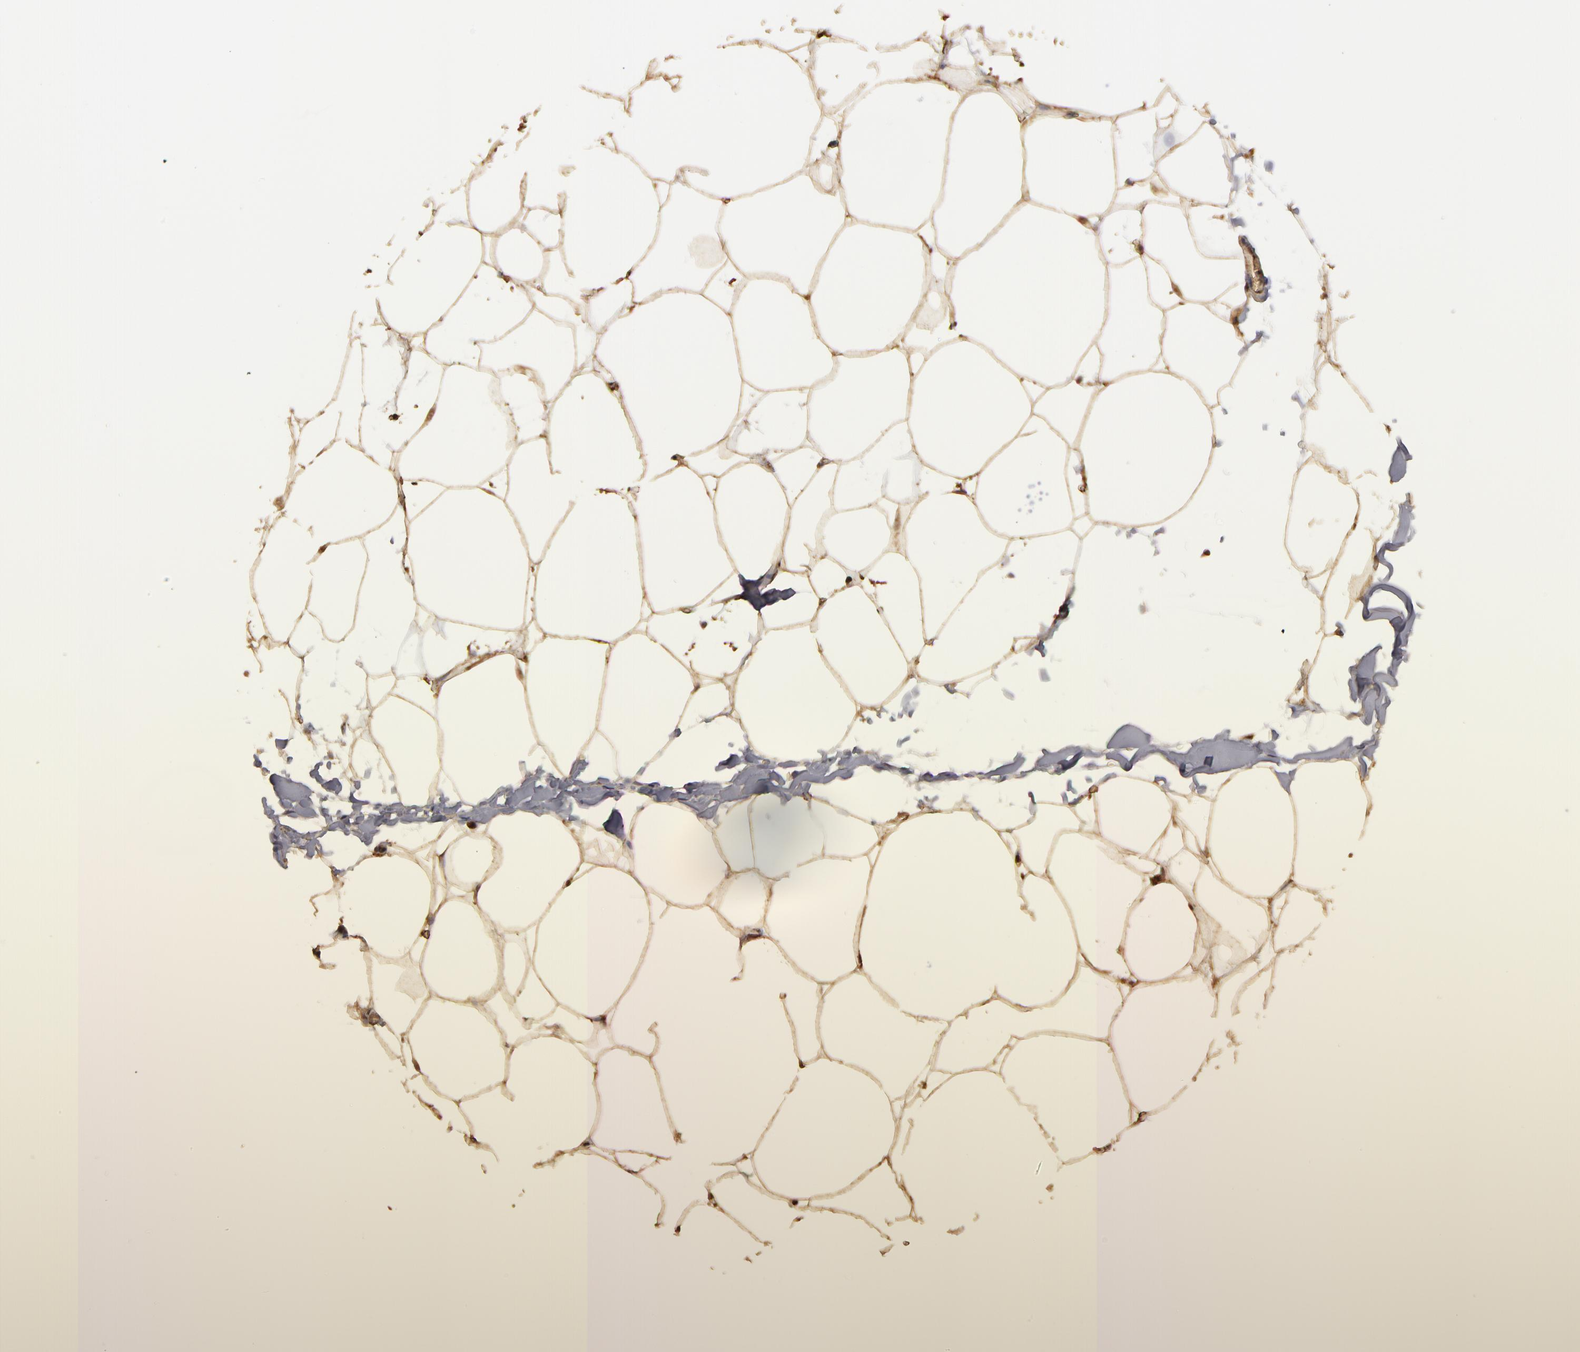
{"staining": {"intensity": "strong", "quantity": ">75%", "location": "cytoplasmic/membranous"}, "tissue": "adipose tissue", "cell_type": "Adipocytes", "image_type": "normal", "snomed": [{"axis": "morphology", "description": "Normal tissue, NOS"}, {"axis": "morphology", "description": "Duct carcinoma"}, {"axis": "topography", "description": "Breast"}, {"axis": "topography", "description": "Adipose tissue"}], "caption": "Protein staining by IHC demonstrates strong cytoplasmic/membranous expression in approximately >75% of adipocytes in unremarkable adipose tissue.", "gene": "RO60", "patient": {"sex": "female", "age": 37}}